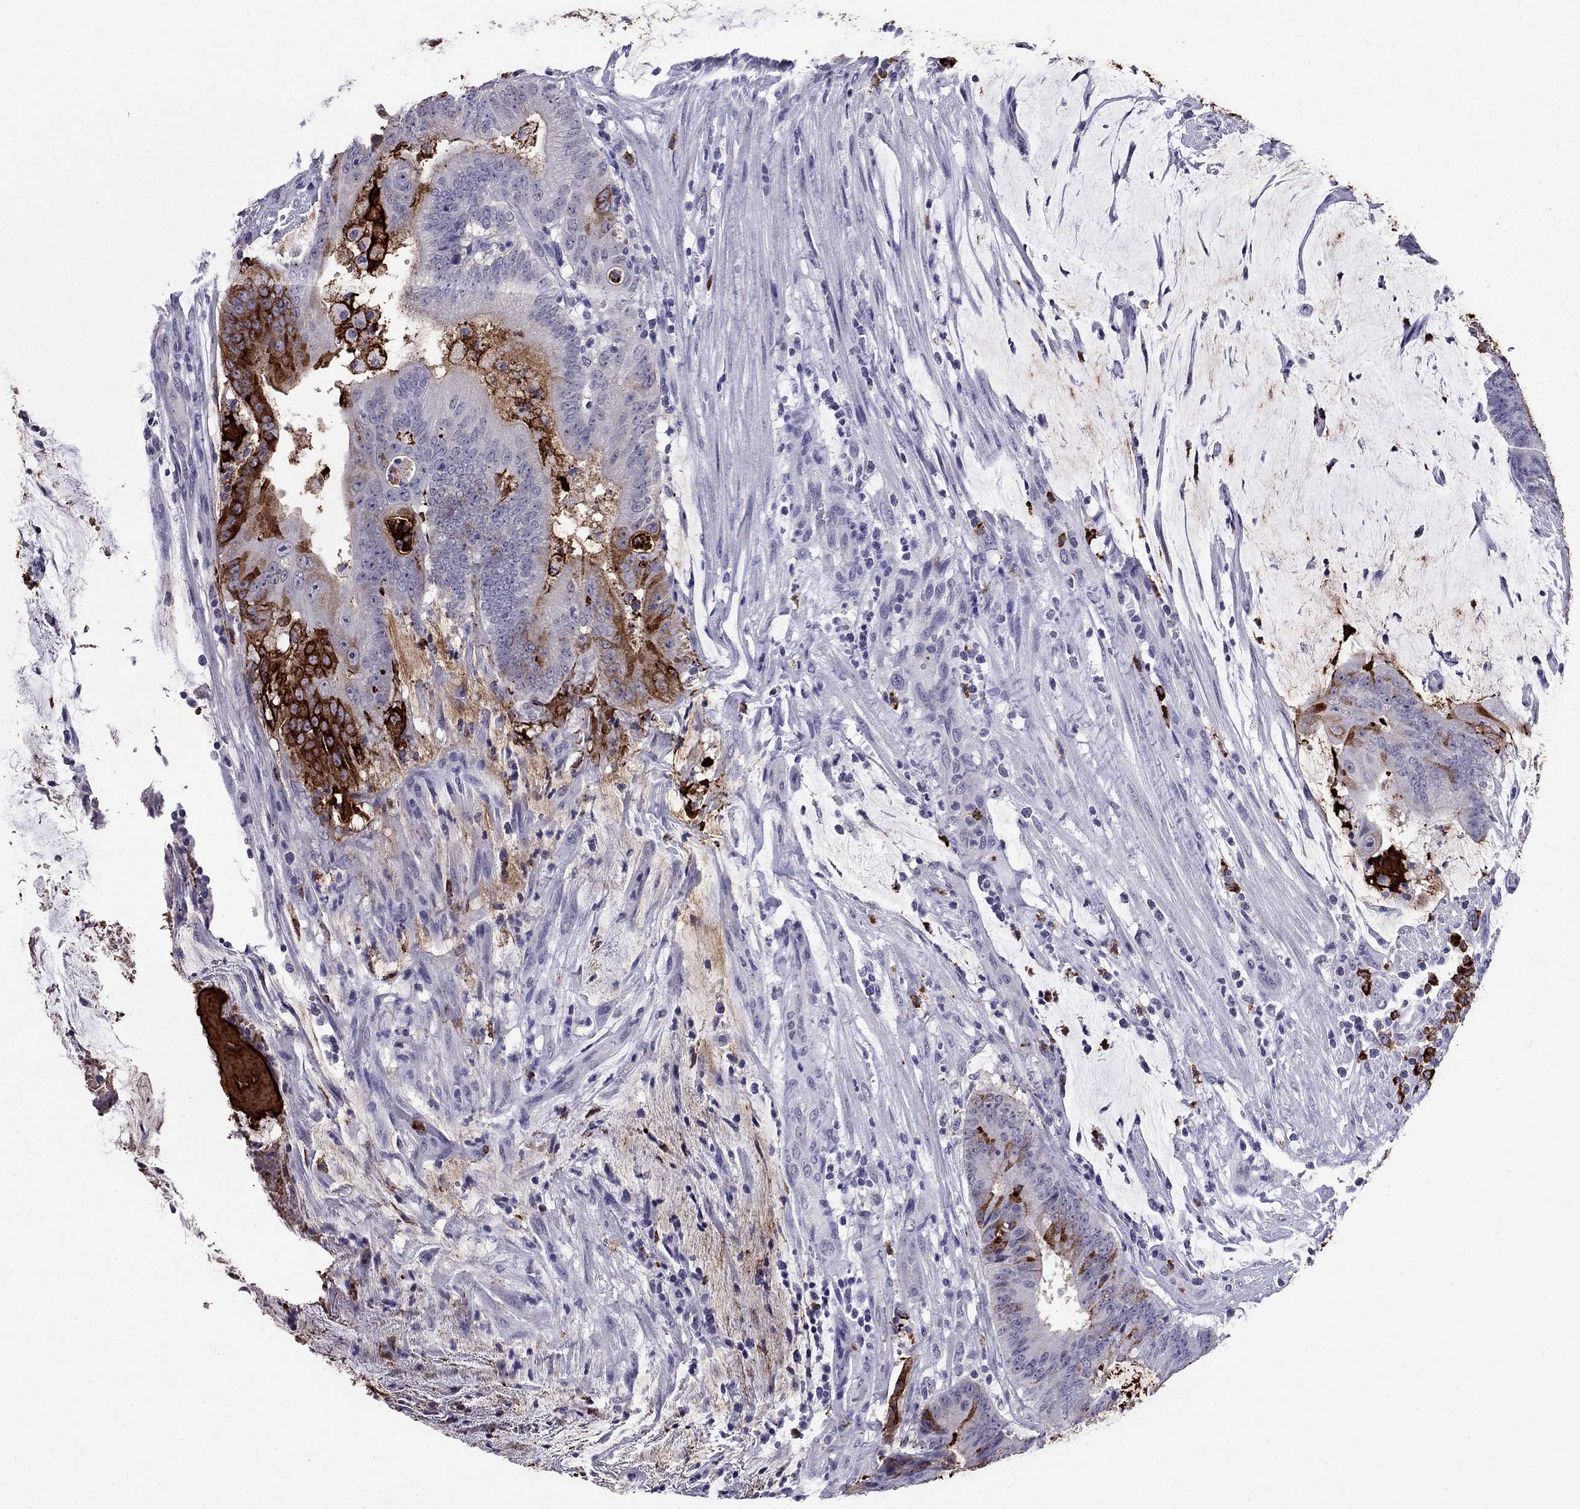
{"staining": {"intensity": "negative", "quantity": "none", "location": "none"}, "tissue": "colorectal cancer", "cell_type": "Tumor cells", "image_type": "cancer", "snomed": [{"axis": "morphology", "description": "Adenocarcinoma, NOS"}, {"axis": "topography", "description": "Colon"}], "caption": "High power microscopy micrograph of an IHC image of adenocarcinoma (colorectal), revealing no significant positivity in tumor cells. (Immunohistochemistry, brightfield microscopy, high magnification).", "gene": "OLFM4", "patient": {"sex": "female", "age": 43}}